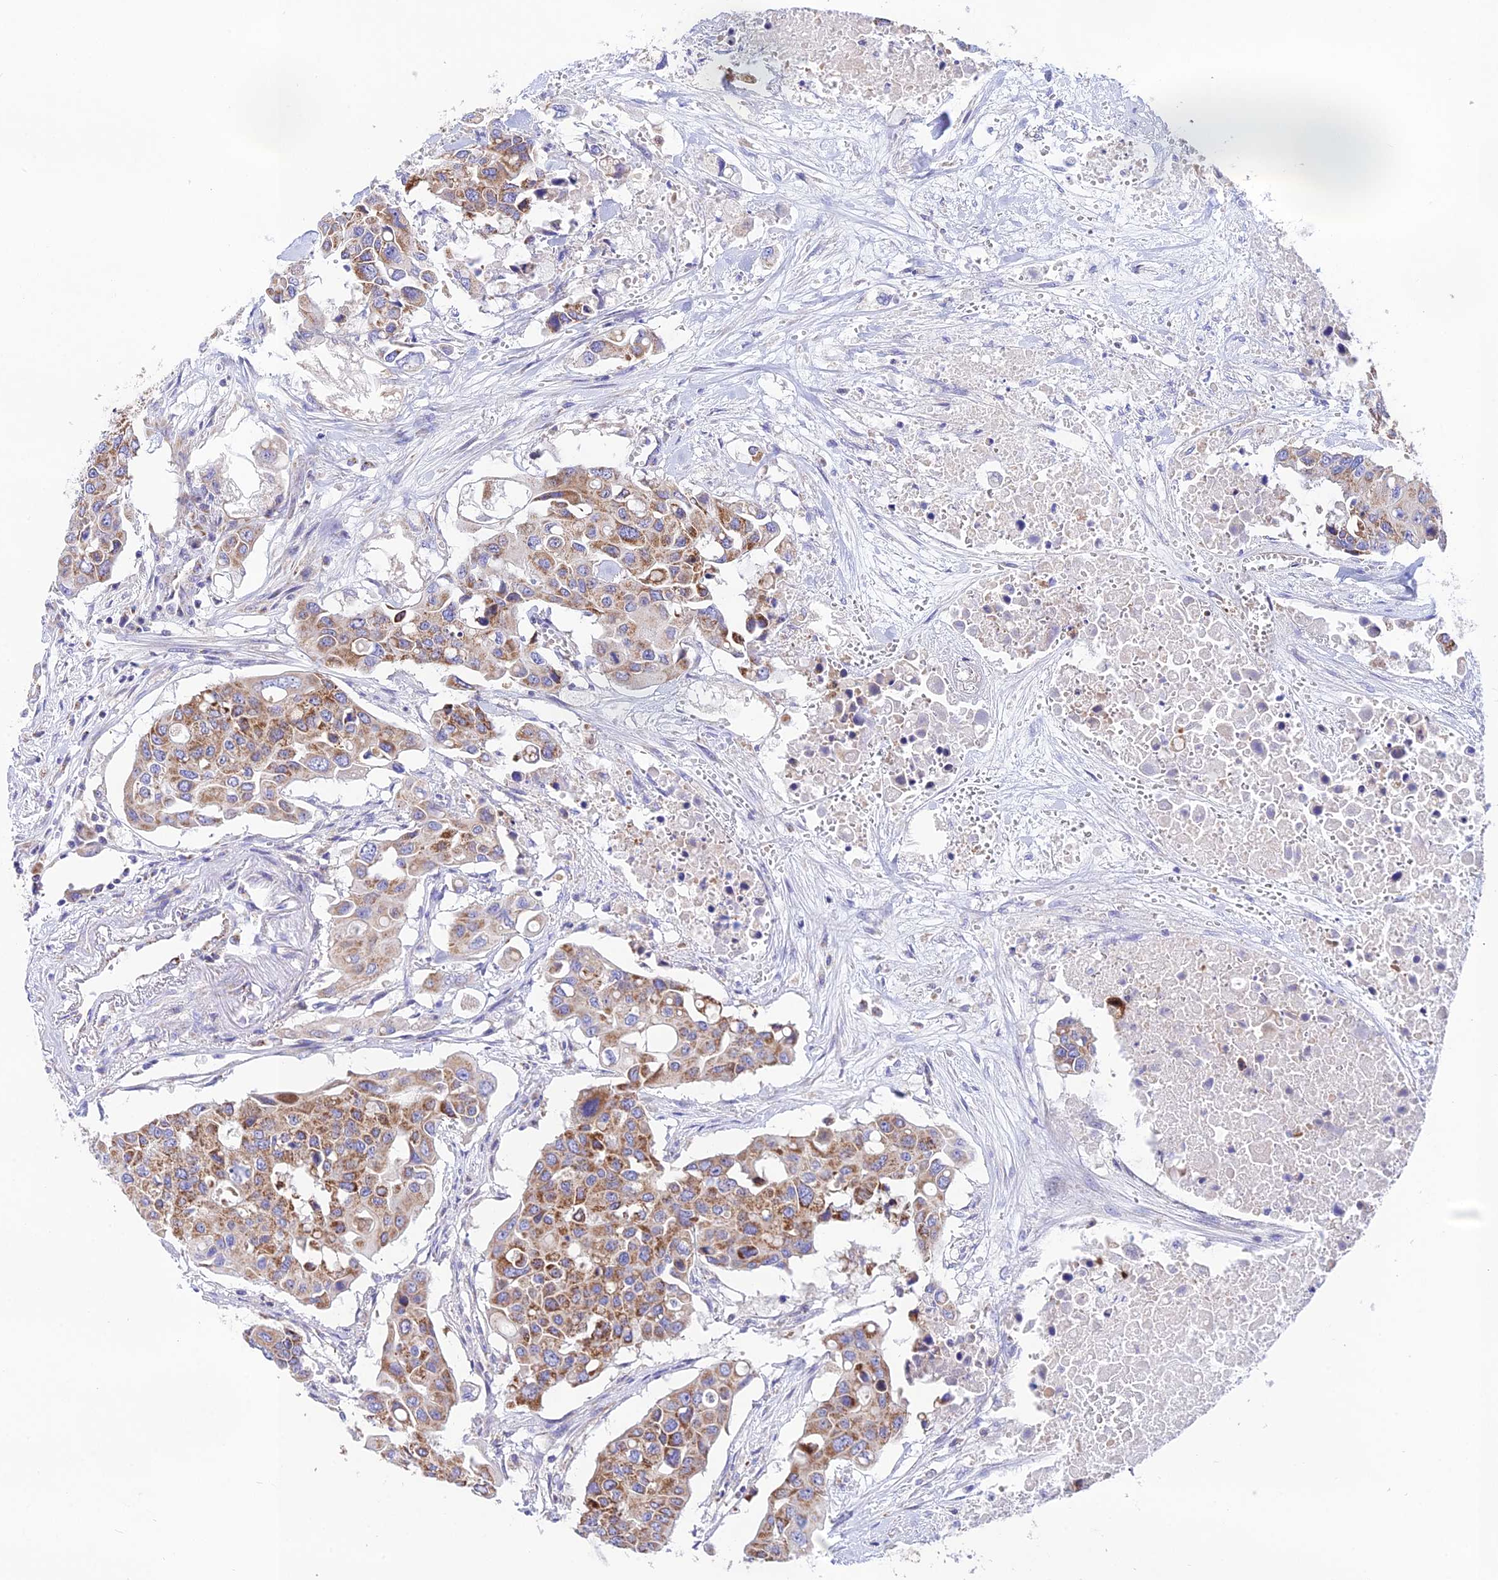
{"staining": {"intensity": "moderate", "quantity": "25%-75%", "location": "cytoplasmic/membranous"}, "tissue": "colorectal cancer", "cell_type": "Tumor cells", "image_type": "cancer", "snomed": [{"axis": "morphology", "description": "Adenocarcinoma, NOS"}, {"axis": "topography", "description": "Colon"}], "caption": "Human colorectal cancer (adenocarcinoma) stained with a protein marker shows moderate staining in tumor cells.", "gene": "HSDL2", "patient": {"sex": "male", "age": 77}}